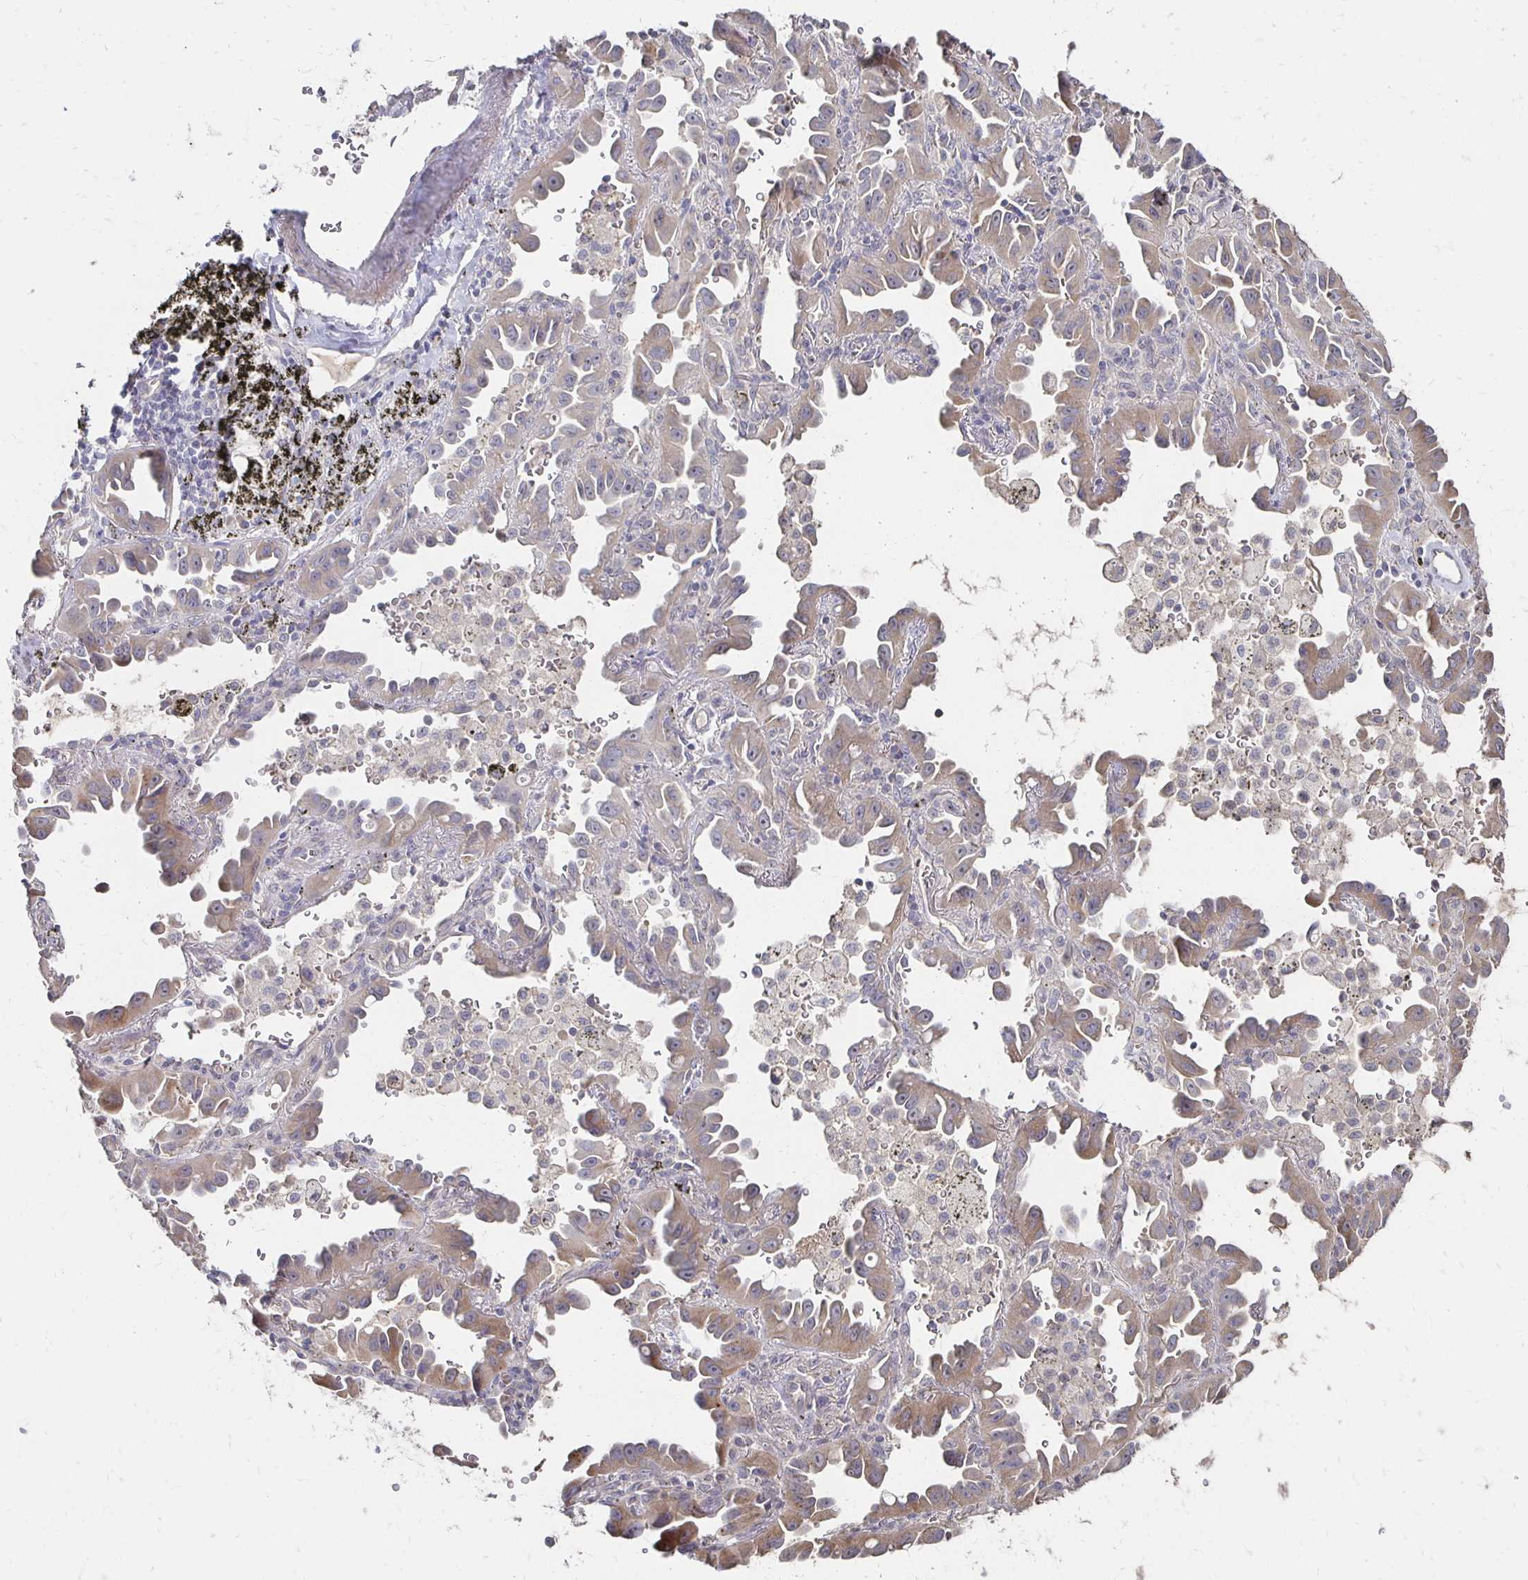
{"staining": {"intensity": "moderate", "quantity": "25%-75%", "location": "cytoplasmic/membranous"}, "tissue": "lung cancer", "cell_type": "Tumor cells", "image_type": "cancer", "snomed": [{"axis": "morphology", "description": "Adenocarcinoma, NOS"}, {"axis": "topography", "description": "Lung"}], "caption": "Human lung cancer (adenocarcinoma) stained with a protein marker demonstrates moderate staining in tumor cells.", "gene": "ZNF727", "patient": {"sex": "male", "age": 68}}